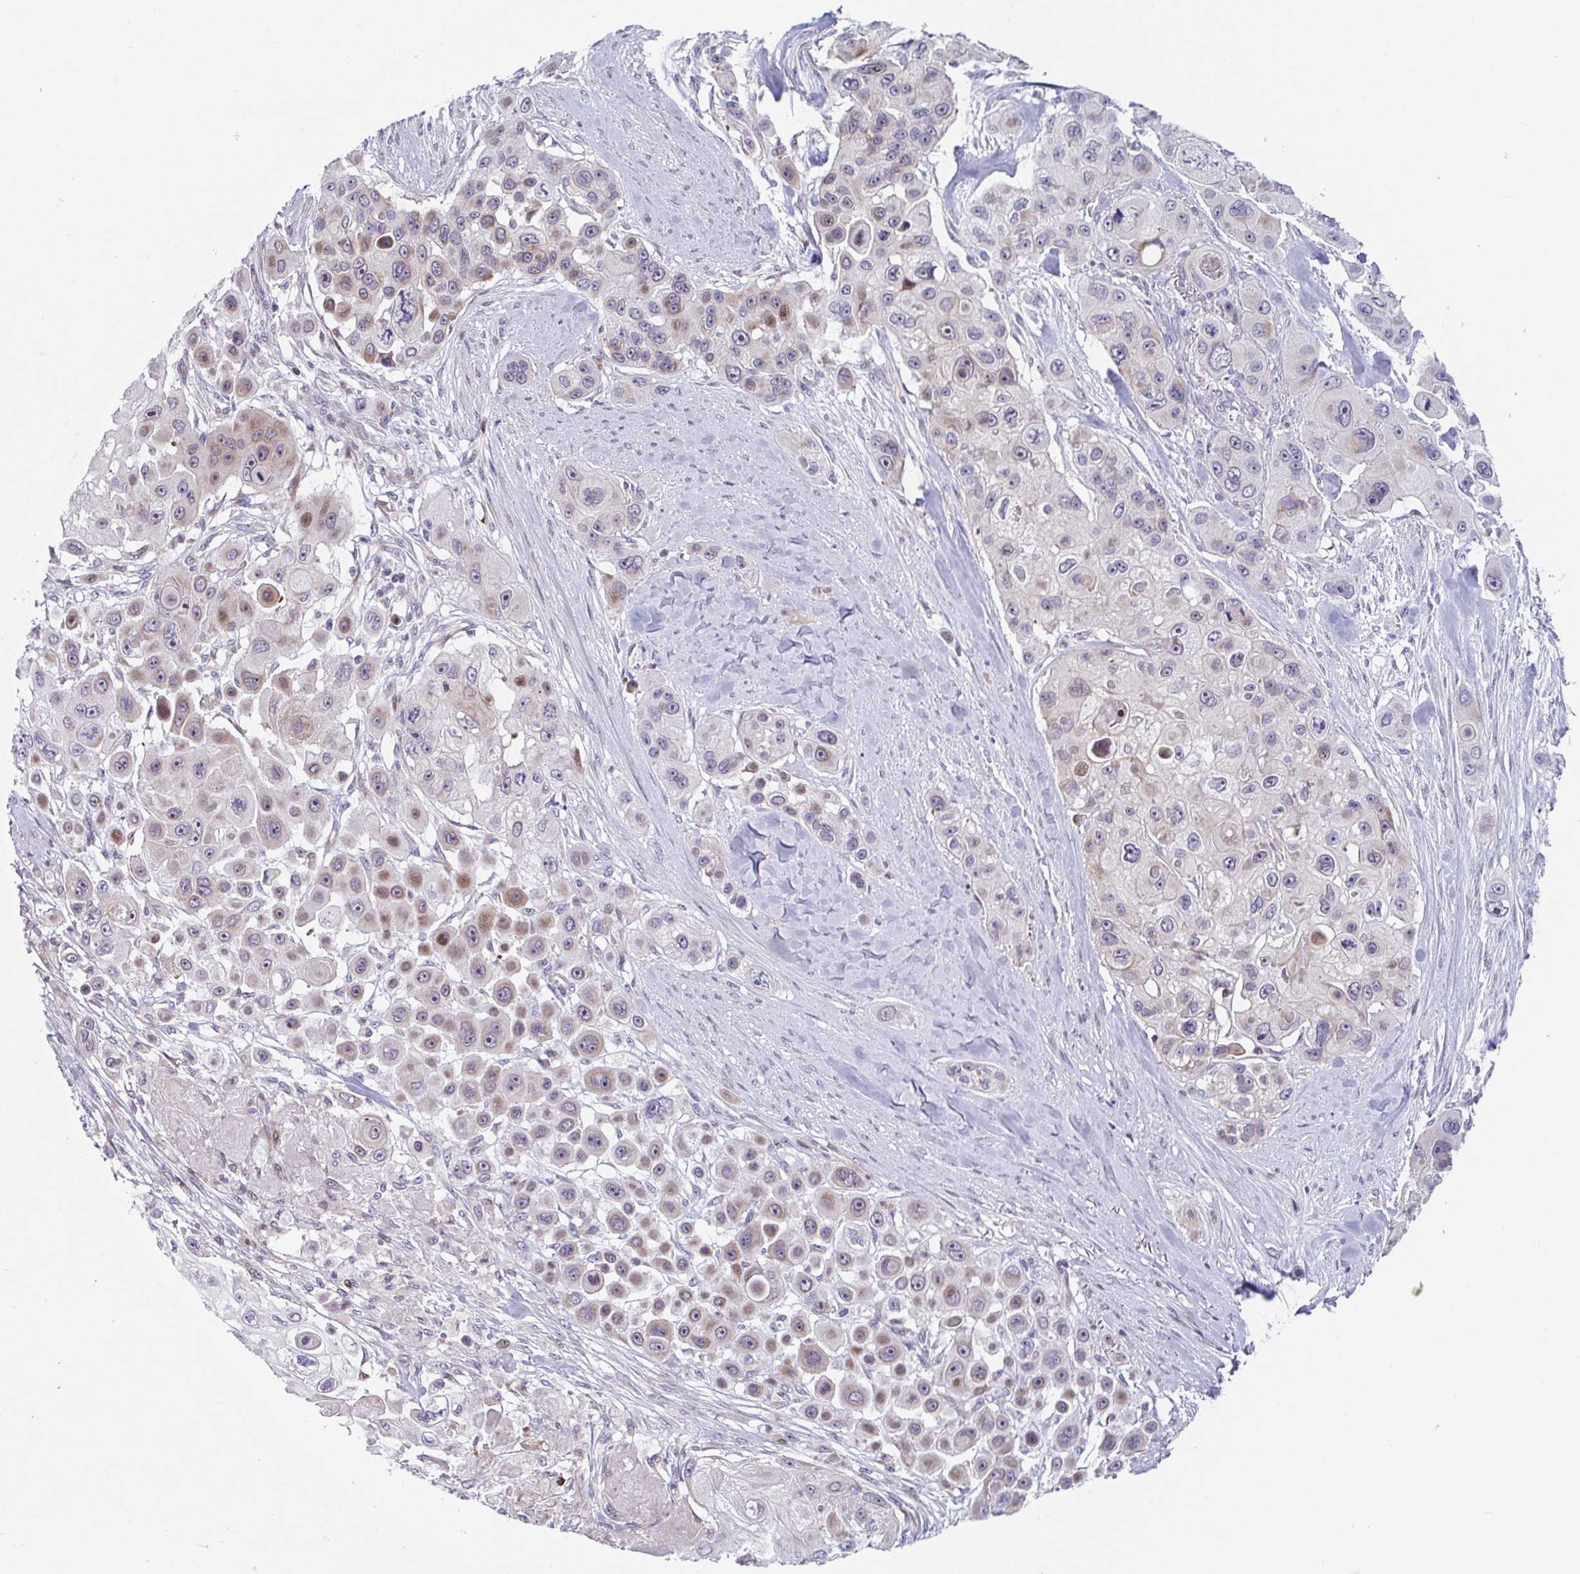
{"staining": {"intensity": "weak", "quantity": "25%-75%", "location": "cytoplasmic/membranous,nuclear"}, "tissue": "skin cancer", "cell_type": "Tumor cells", "image_type": "cancer", "snomed": [{"axis": "morphology", "description": "Squamous cell carcinoma, NOS"}, {"axis": "topography", "description": "Skin"}], "caption": "Protein expression analysis of human skin squamous cell carcinoma reveals weak cytoplasmic/membranous and nuclear positivity in about 25%-75% of tumor cells.", "gene": "DUXA", "patient": {"sex": "male", "age": 67}}